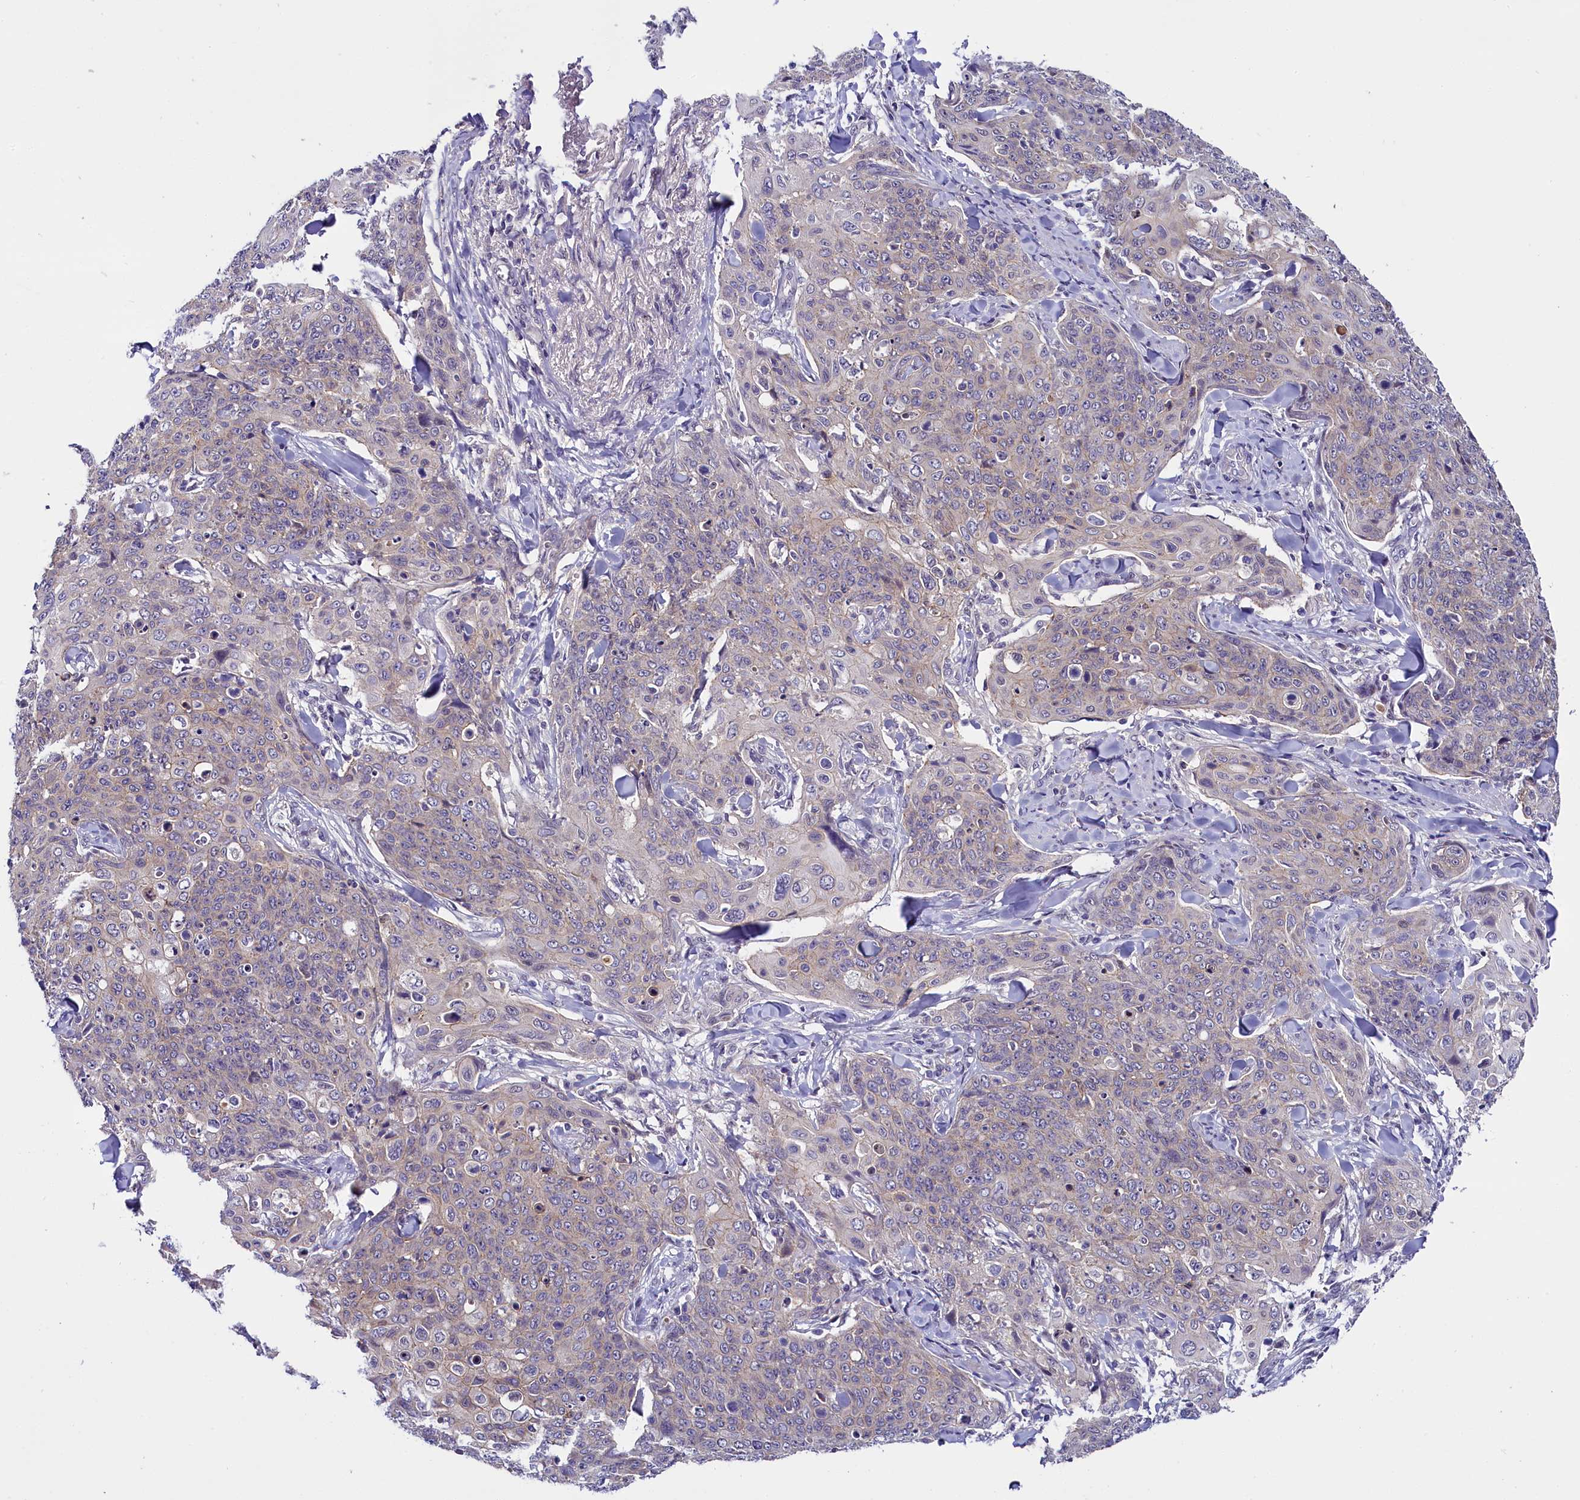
{"staining": {"intensity": "negative", "quantity": "none", "location": "none"}, "tissue": "skin cancer", "cell_type": "Tumor cells", "image_type": "cancer", "snomed": [{"axis": "morphology", "description": "Squamous cell carcinoma, NOS"}, {"axis": "topography", "description": "Skin"}, {"axis": "topography", "description": "Vulva"}], "caption": "Immunohistochemistry (IHC) histopathology image of skin cancer (squamous cell carcinoma) stained for a protein (brown), which displays no expression in tumor cells.", "gene": "ENKD1", "patient": {"sex": "female", "age": 85}}